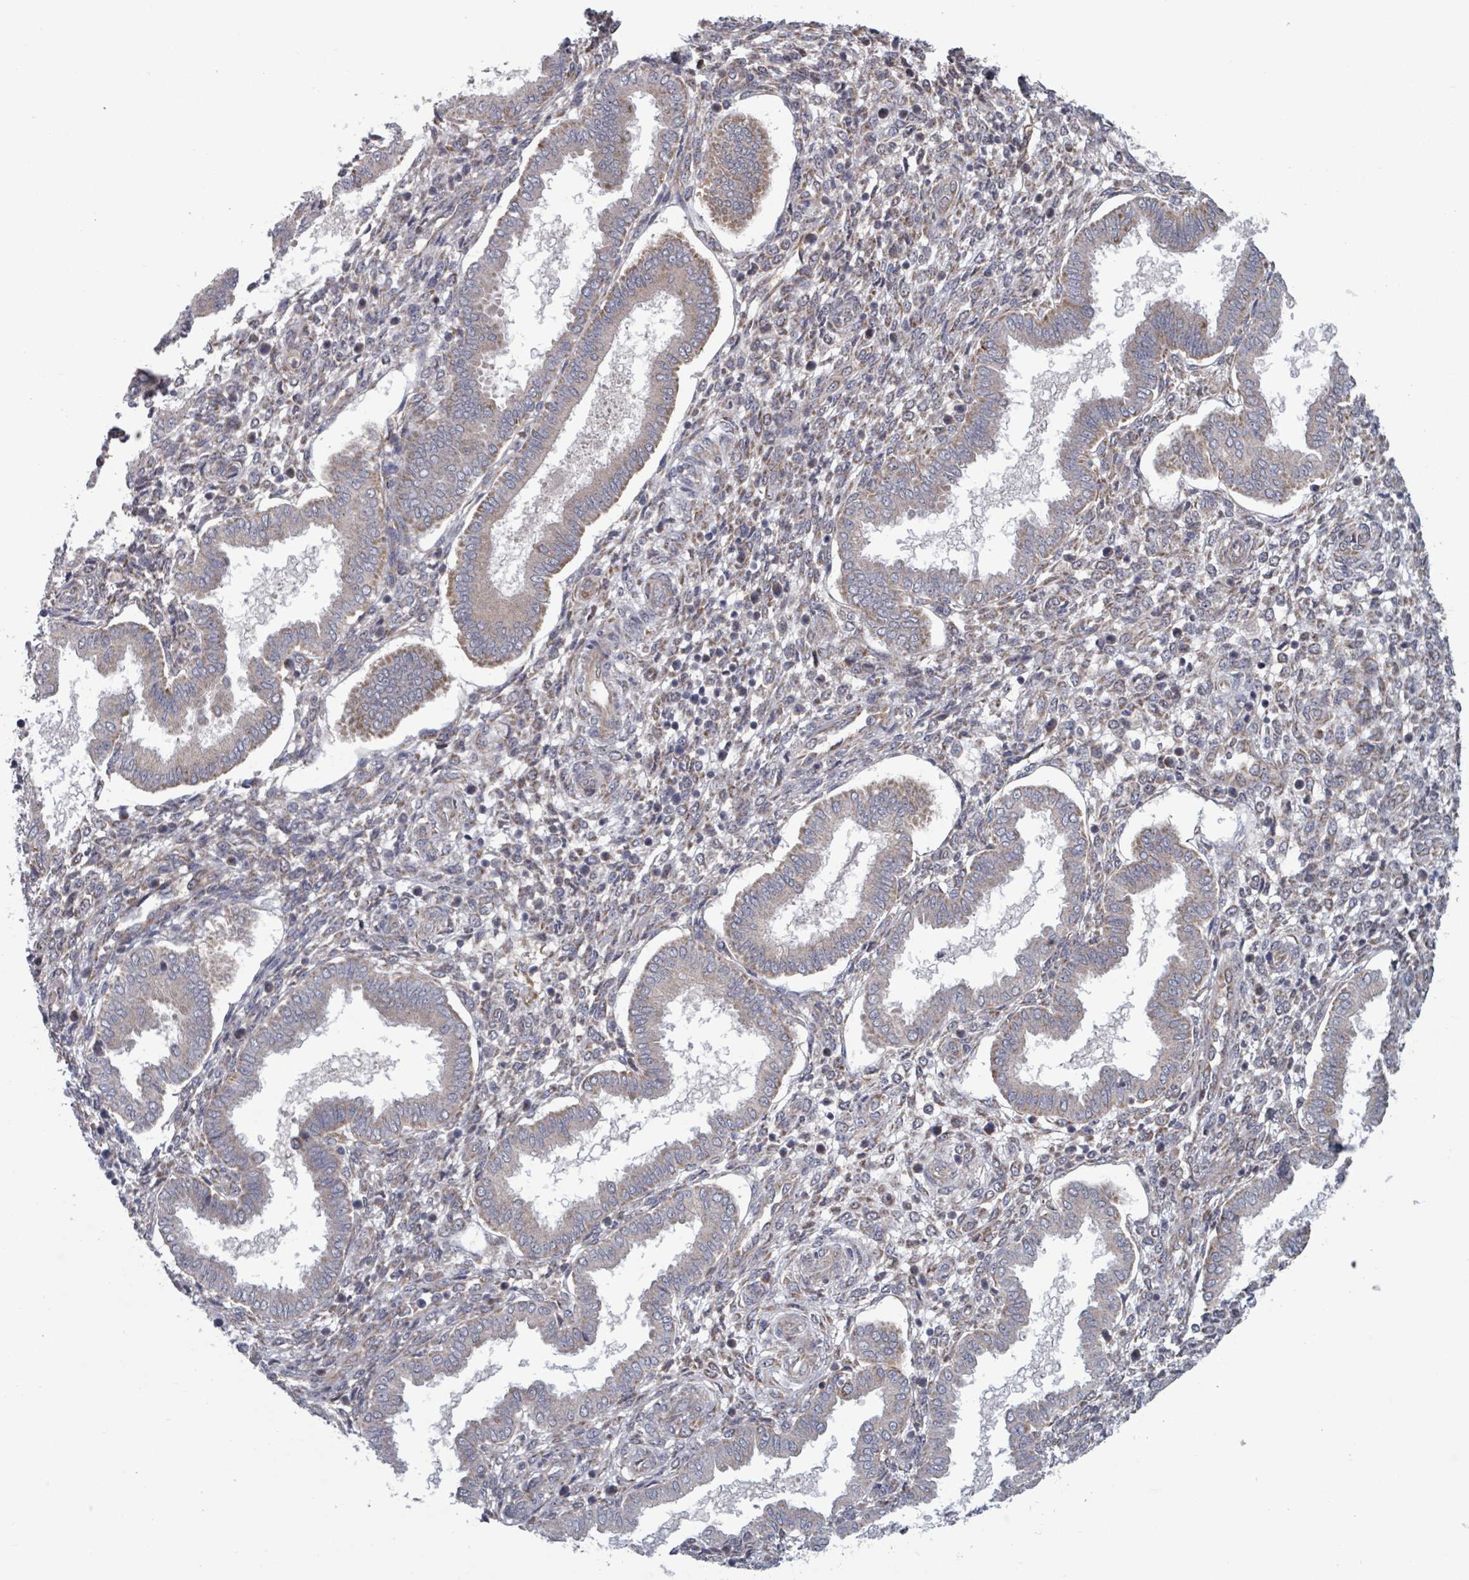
{"staining": {"intensity": "negative", "quantity": "none", "location": "none"}, "tissue": "endometrium", "cell_type": "Cells in endometrial stroma", "image_type": "normal", "snomed": [{"axis": "morphology", "description": "Normal tissue, NOS"}, {"axis": "topography", "description": "Endometrium"}], "caption": "Immunohistochemical staining of unremarkable endometrium demonstrates no significant positivity in cells in endometrial stroma.", "gene": "FKBP1A", "patient": {"sex": "female", "age": 24}}